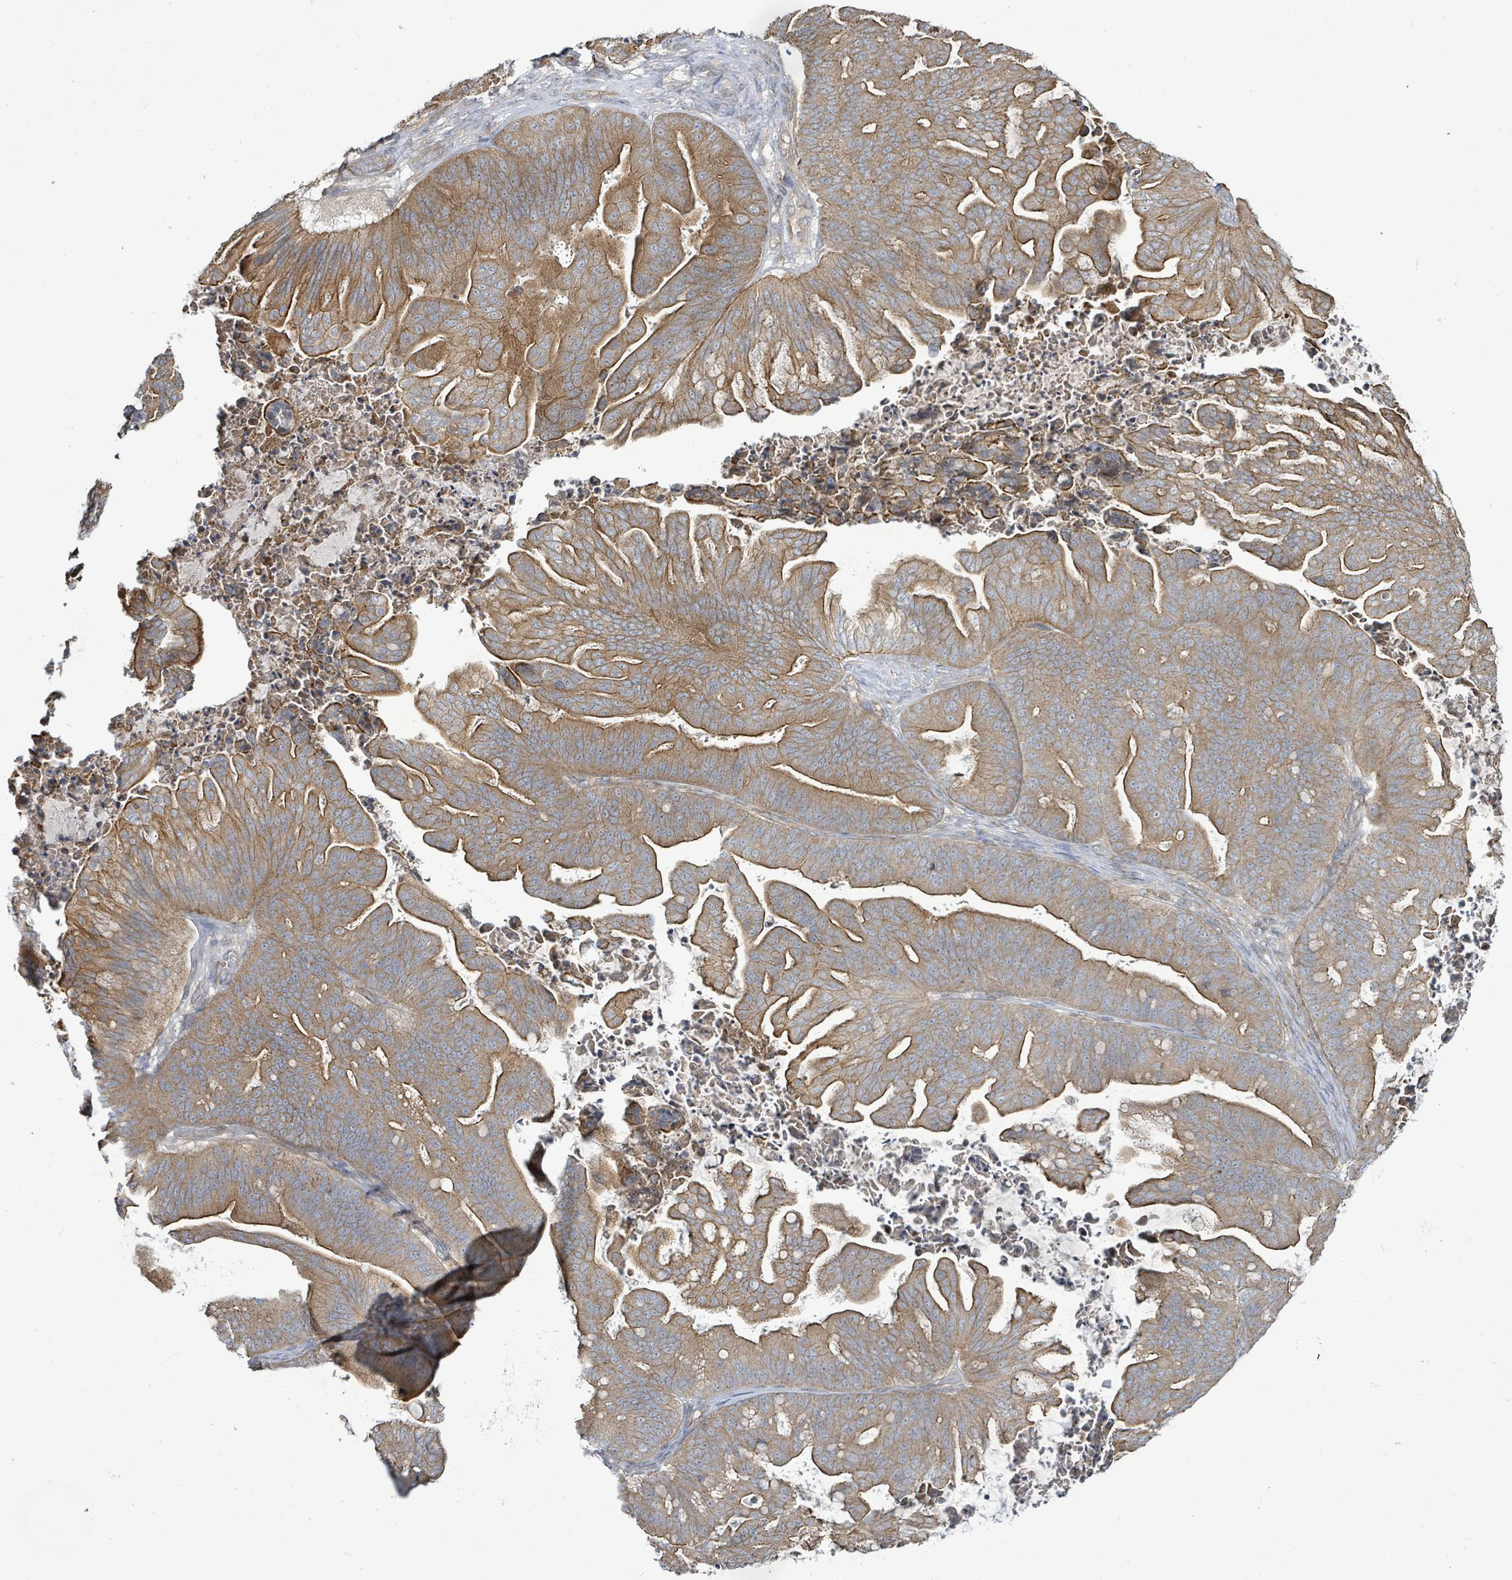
{"staining": {"intensity": "moderate", "quantity": ">75%", "location": "cytoplasmic/membranous"}, "tissue": "ovarian cancer", "cell_type": "Tumor cells", "image_type": "cancer", "snomed": [{"axis": "morphology", "description": "Cystadenocarcinoma, mucinous, NOS"}, {"axis": "topography", "description": "Ovary"}], "caption": "This histopathology image reveals immunohistochemistry staining of human mucinous cystadenocarcinoma (ovarian), with medium moderate cytoplasmic/membranous positivity in approximately >75% of tumor cells.", "gene": "KBTBD11", "patient": {"sex": "female", "age": 67}}